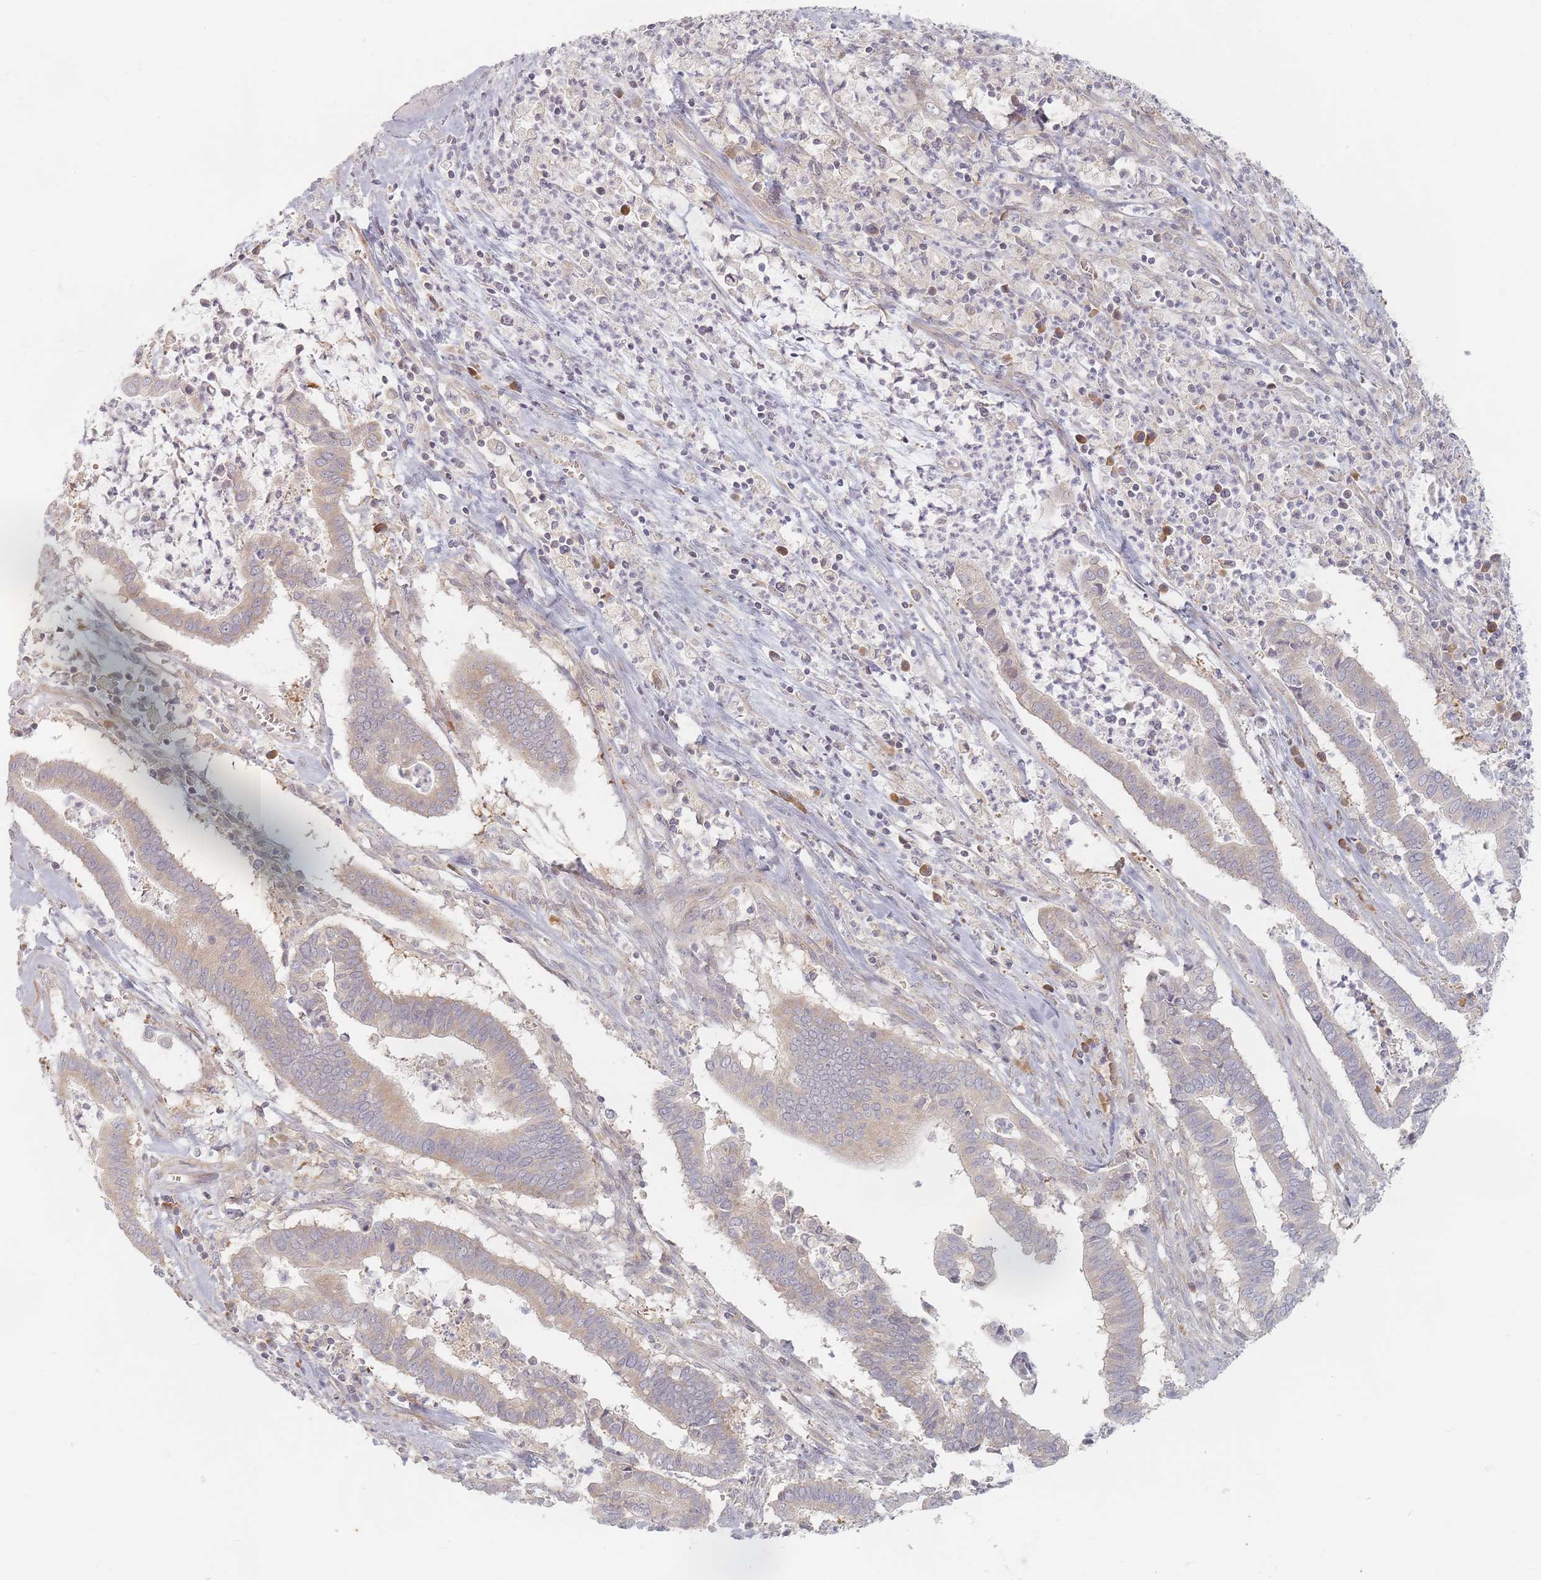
{"staining": {"intensity": "weak", "quantity": "25%-75%", "location": "cytoplasmic/membranous"}, "tissue": "cervical cancer", "cell_type": "Tumor cells", "image_type": "cancer", "snomed": [{"axis": "morphology", "description": "Adenocarcinoma, NOS"}, {"axis": "topography", "description": "Cervix"}], "caption": "A photomicrograph of human adenocarcinoma (cervical) stained for a protein displays weak cytoplasmic/membranous brown staining in tumor cells.", "gene": "ZKSCAN7", "patient": {"sex": "female", "age": 44}}